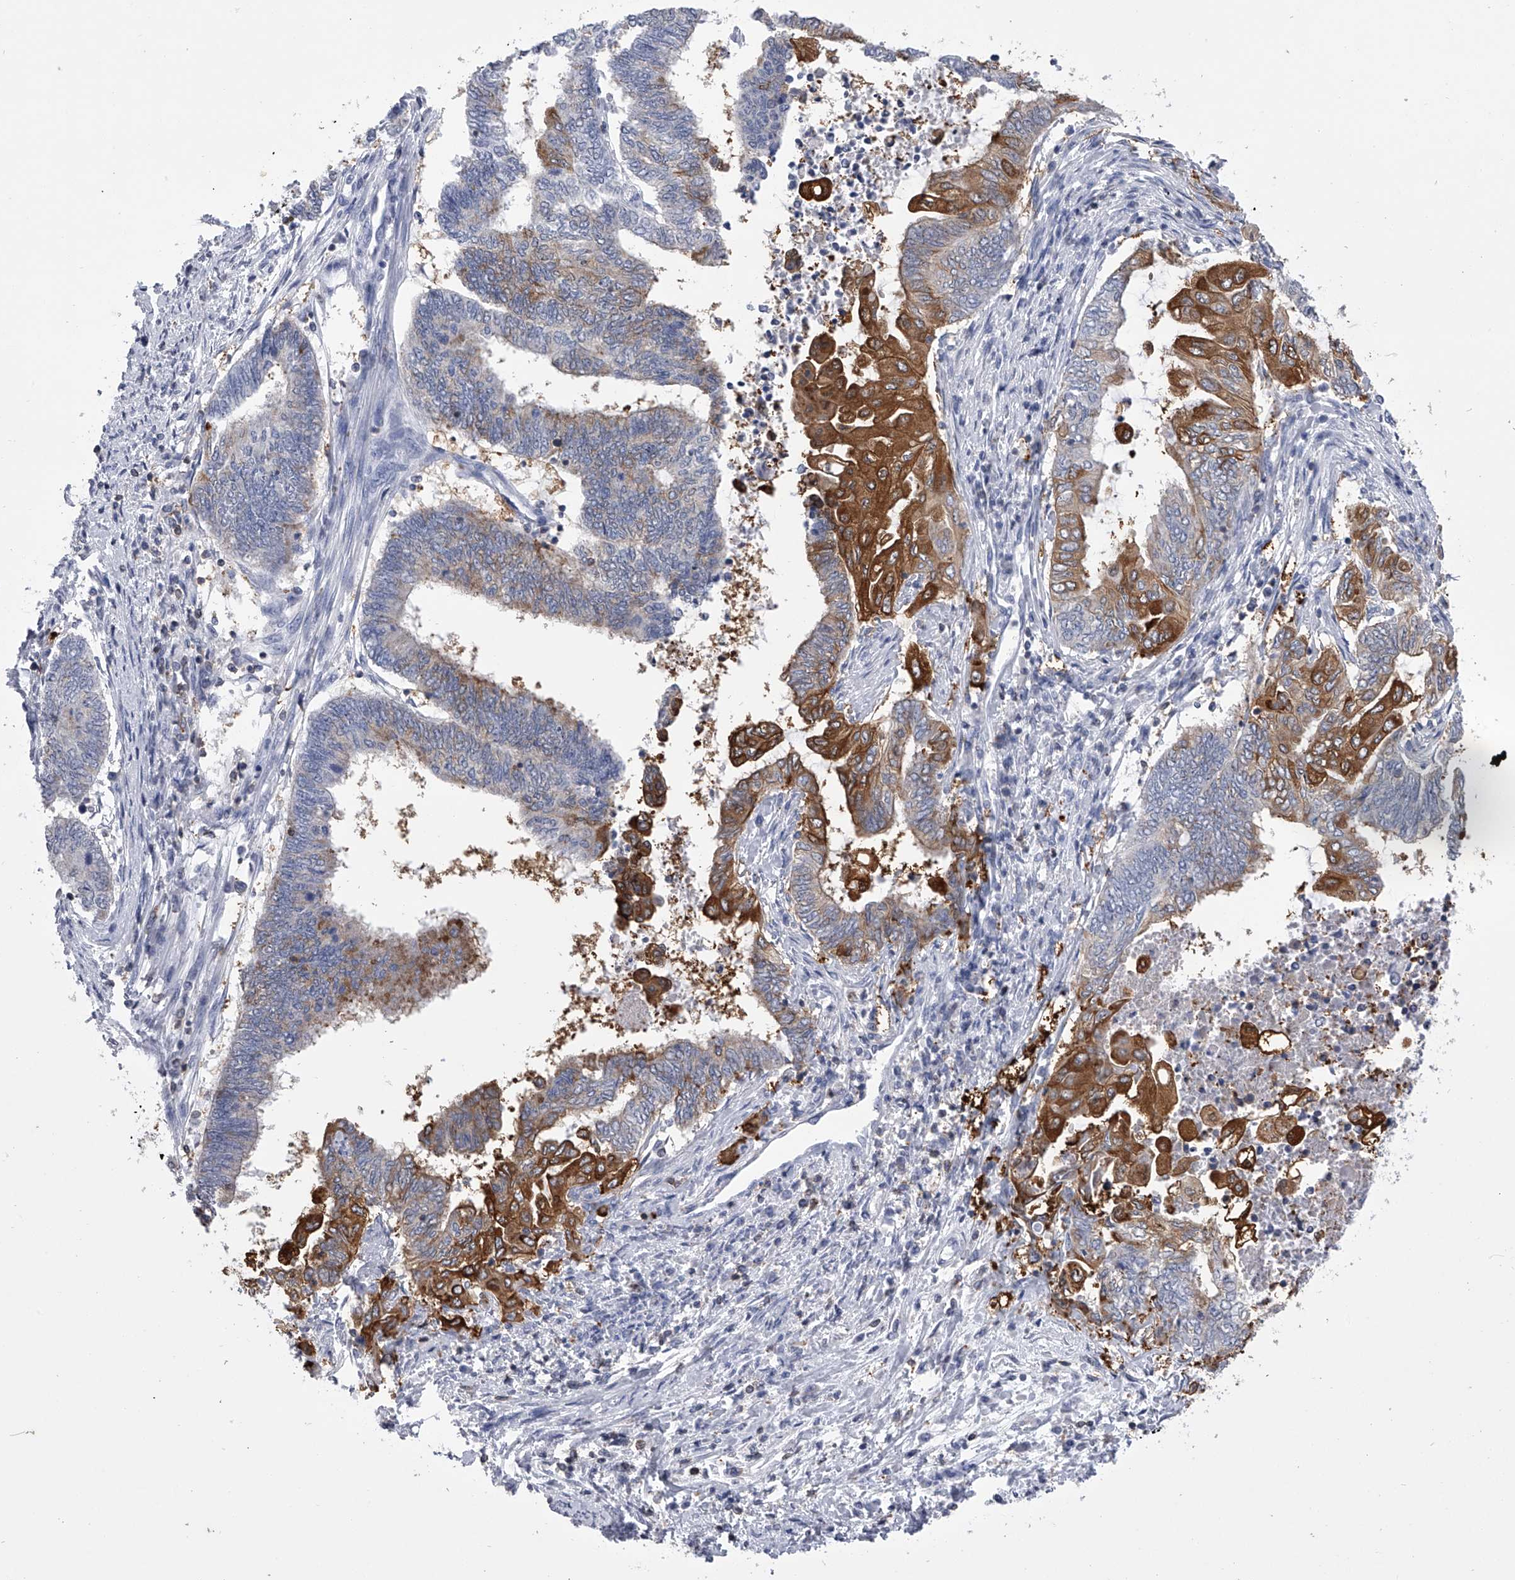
{"staining": {"intensity": "moderate", "quantity": "25%-75%", "location": "cytoplasmic/membranous"}, "tissue": "endometrial cancer", "cell_type": "Tumor cells", "image_type": "cancer", "snomed": [{"axis": "morphology", "description": "Adenocarcinoma, NOS"}, {"axis": "topography", "description": "Uterus"}, {"axis": "topography", "description": "Endometrium"}], "caption": "A brown stain highlights moderate cytoplasmic/membranous positivity of a protein in endometrial cancer (adenocarcinoma) tumor cells. (Stains: DAB (3,3'-diaminobenzidine) in brown, nuclei in blue, Microscopy: brightfield microscopy at high magnification).", "gene": "TASP1", "patient": {"sex": "female", "age": 70}}